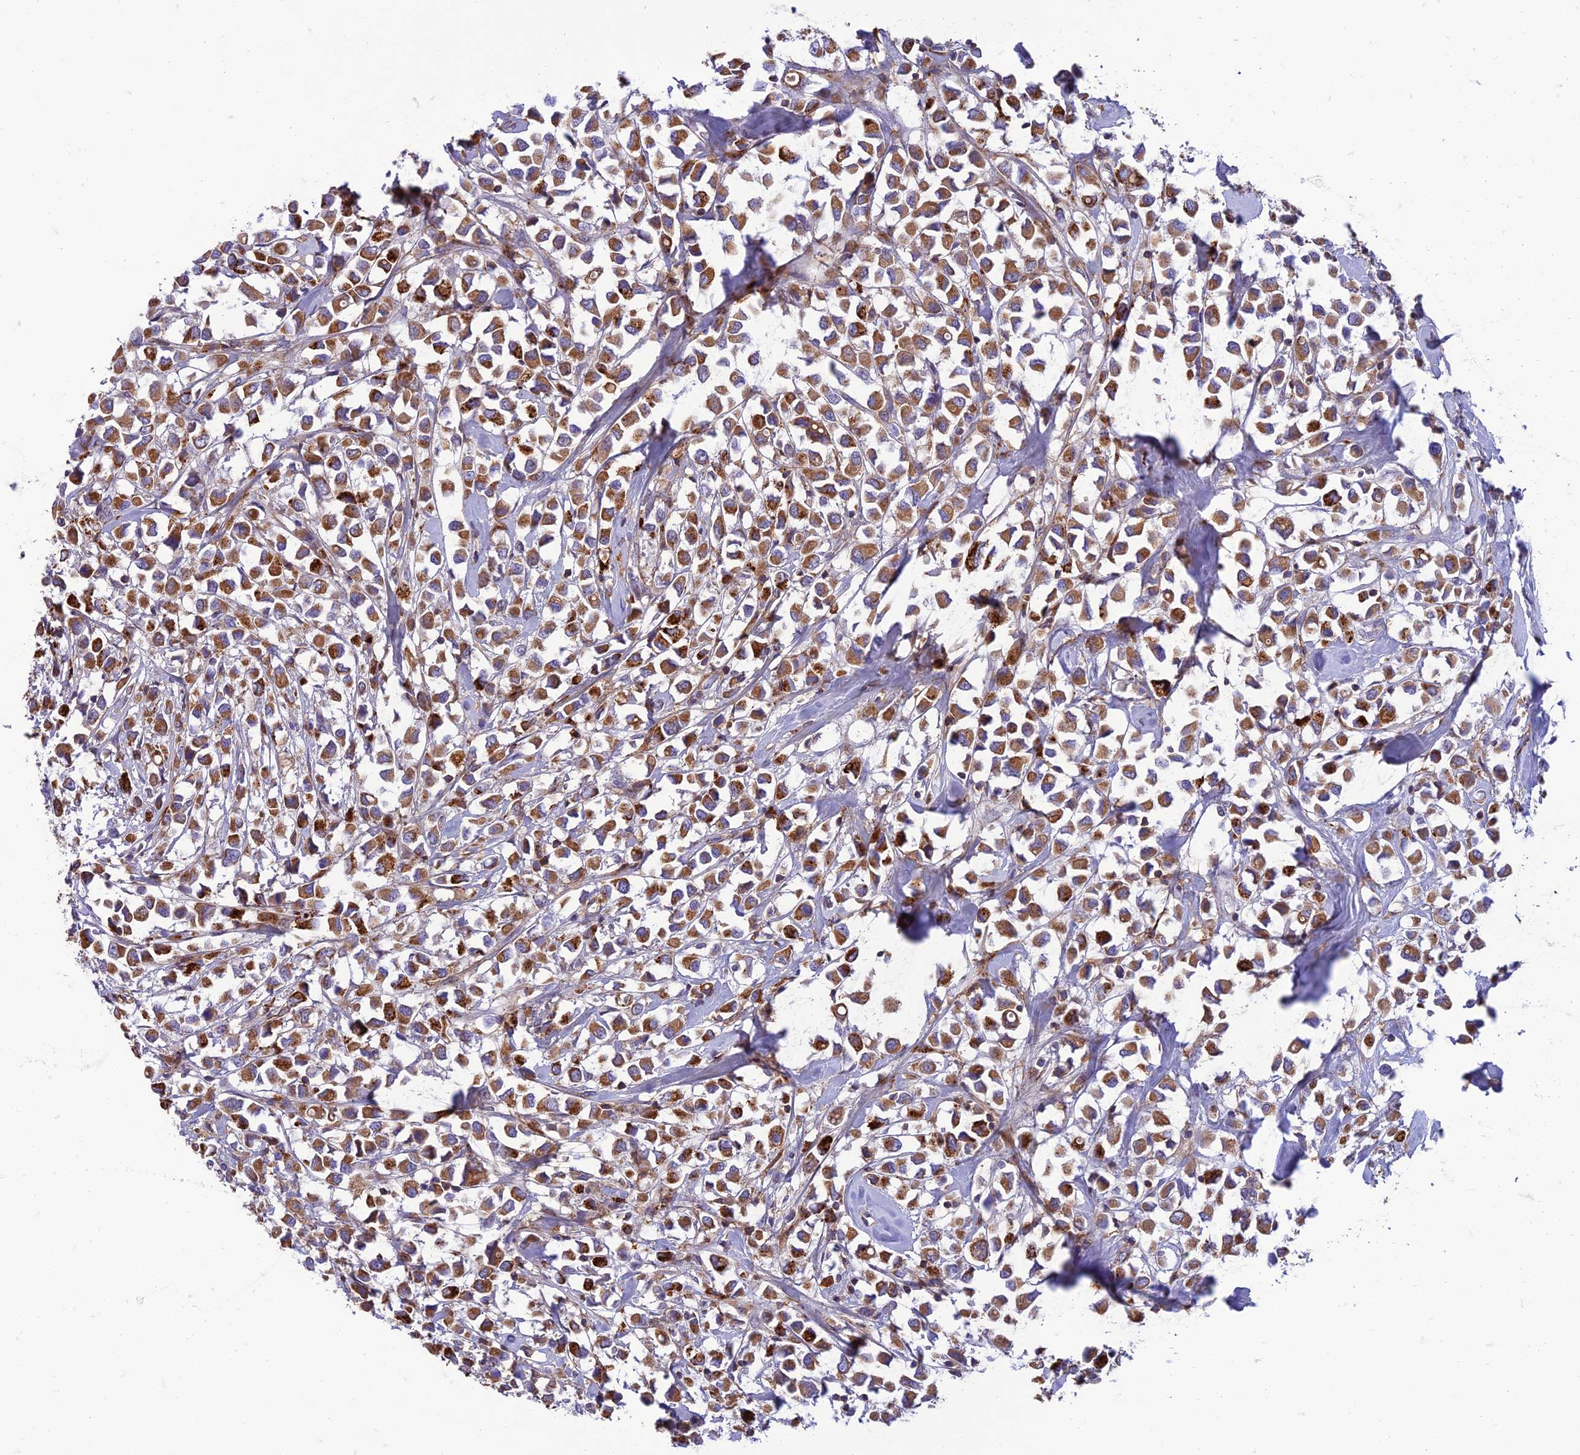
{"staining": {"intensity": "moderate", "quantity": ">75%", "location": "cytoplasmic/membranous"}, "tissue": "breast cancer", "cell_type": "Tumor cells", "image_type": "cancer", "snomed": [{"axis": "morphology", "description": "Duct carcinoma"}, {"axis": "topography", "description": "Breast"}], "caption": "Protein expression analysis of breast cancer demonstrates moderate cytoplasmic/membranous expression in approximately >75% of tumor cells.", "gene": "IRAK3", "patient": {"sex": "female", "age": 61}}